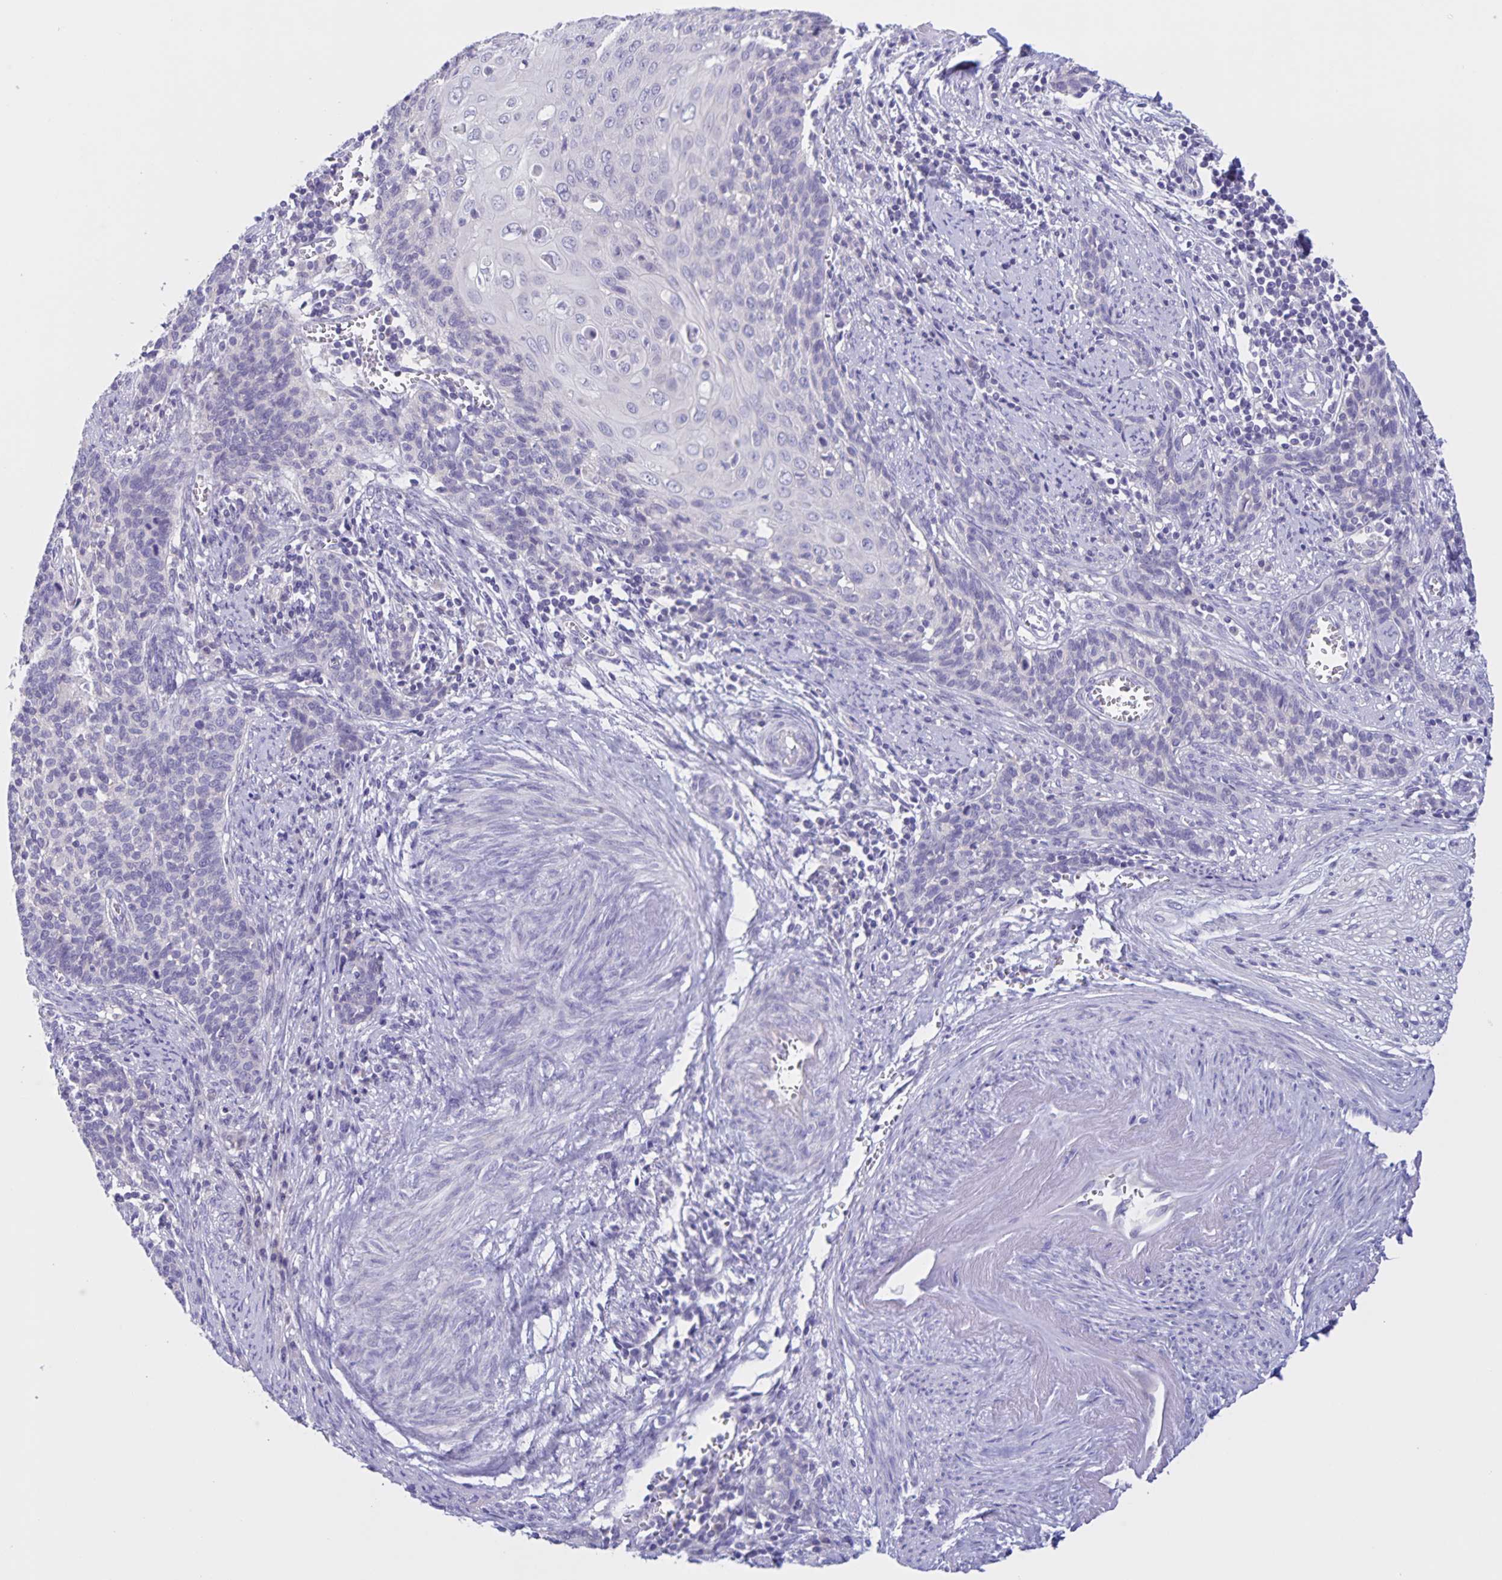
{"staining": {"intensity": "negative", "quantity": "none", "location": "none"}, "tissue": "cervical cancer", "cell_type": "Tumor cells", "image_type": "cancer", "snomed": [{"axis": "morphology", "description": "Squamous cell carcinoma, NOS"}, {"axis": "topography", "description": "Cervix"}], "caption": "This is an immunohistochemistry histopathology image of cervical cancer (squamous cell carcinoma). There is no positivity in tumor cells.", "gene": "DMGDH", "patient": {"sex": "female", "age": 39}}